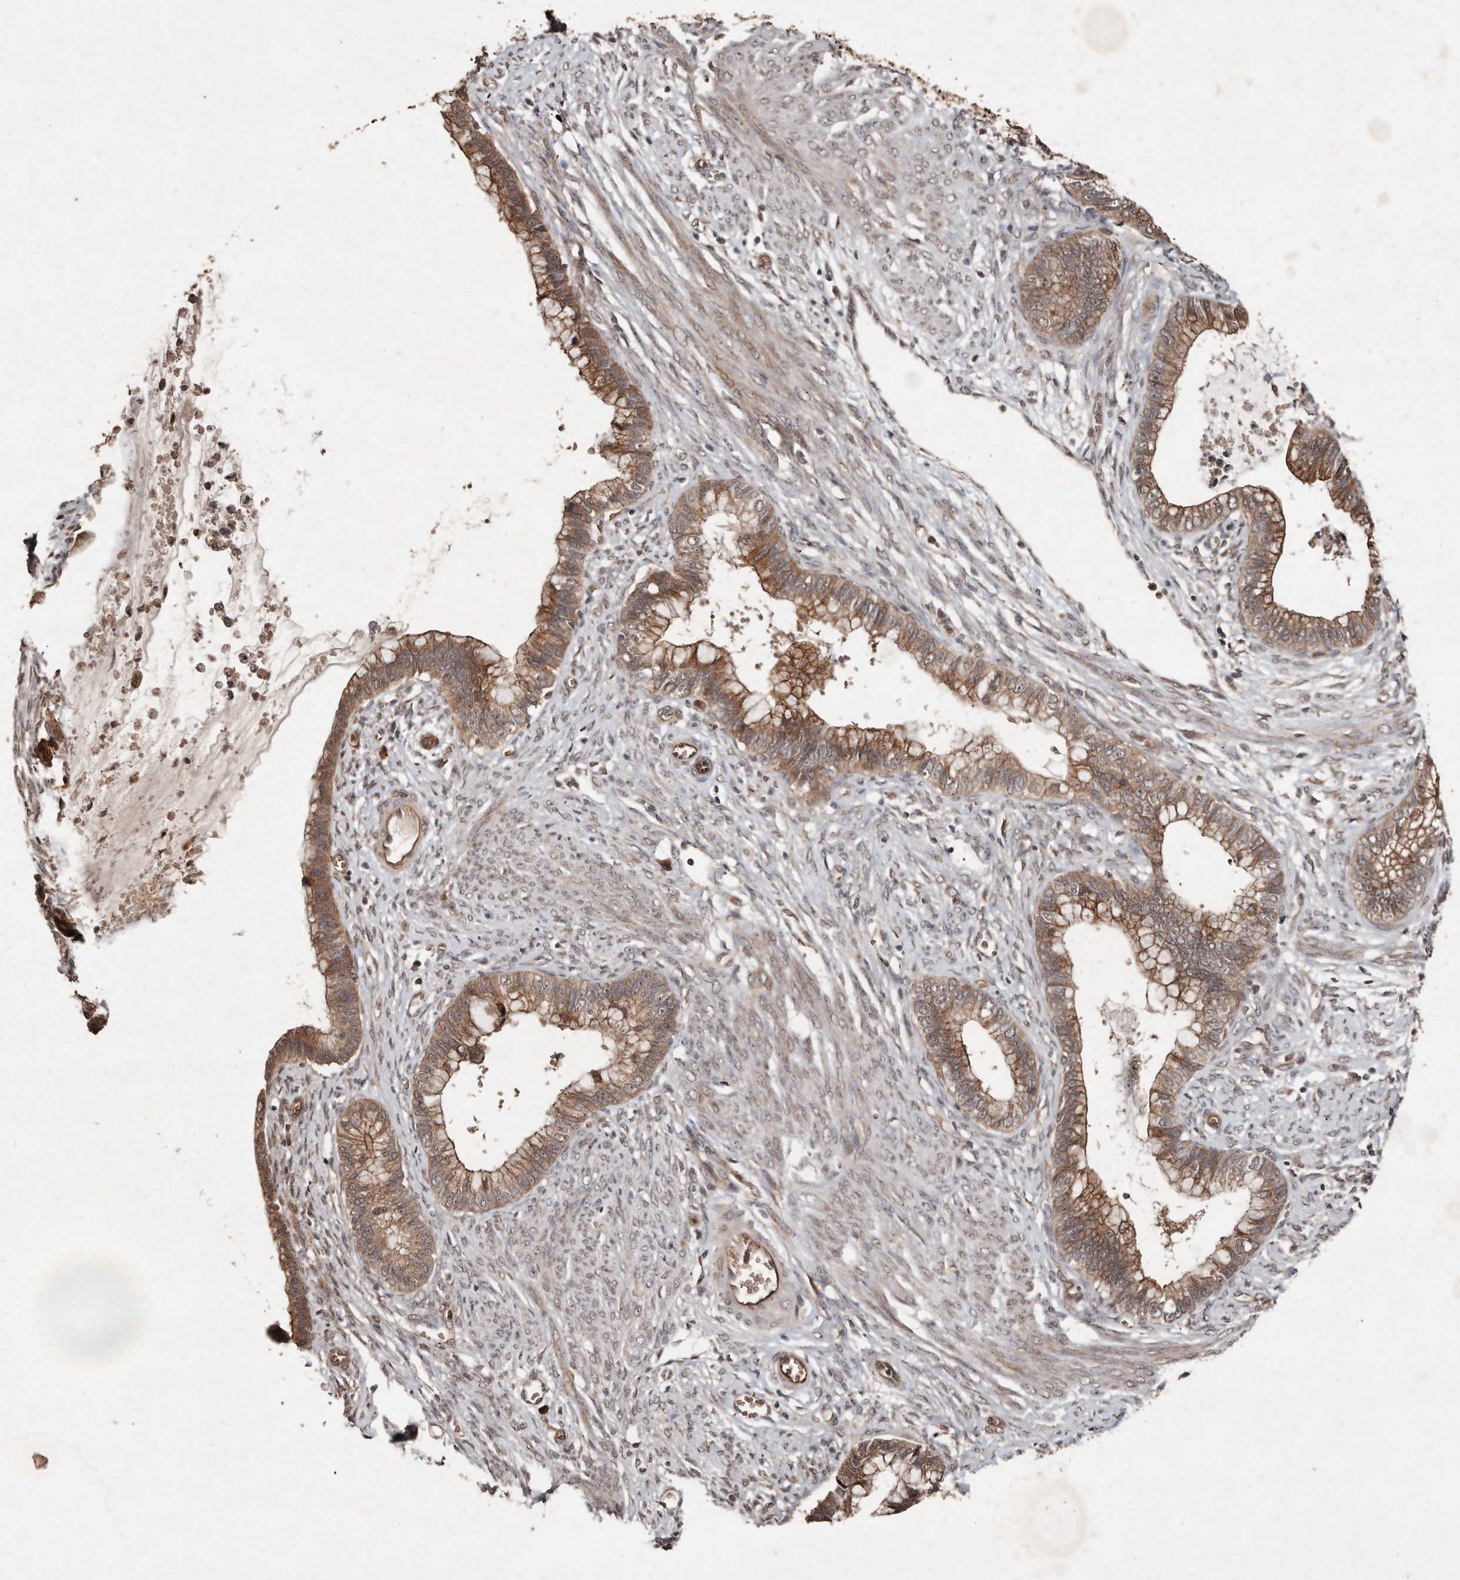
{"staining": {"intensity": "moderate", "quantity": ">75%", "location": "cytoplasmic/membranous"}, "tissue": "cervical cancer", "cell_type": "Tumor cells", "image_type": "cancer", "snomed": [{"axis": "morphology", "description": "Adenocarcinoma, NOS"}, {"axis": "topography", "description": "Cervix"}], "caption": "IHC histopathology image of adenocarcinoma (cervical) stained for a protein (brown), which reveals medium levels of moderate cytoplasmic/membranous staining in about >75% of tumor cells.", "gene": "DIP2C", "patient": {"sex": "female", "age": 44}}